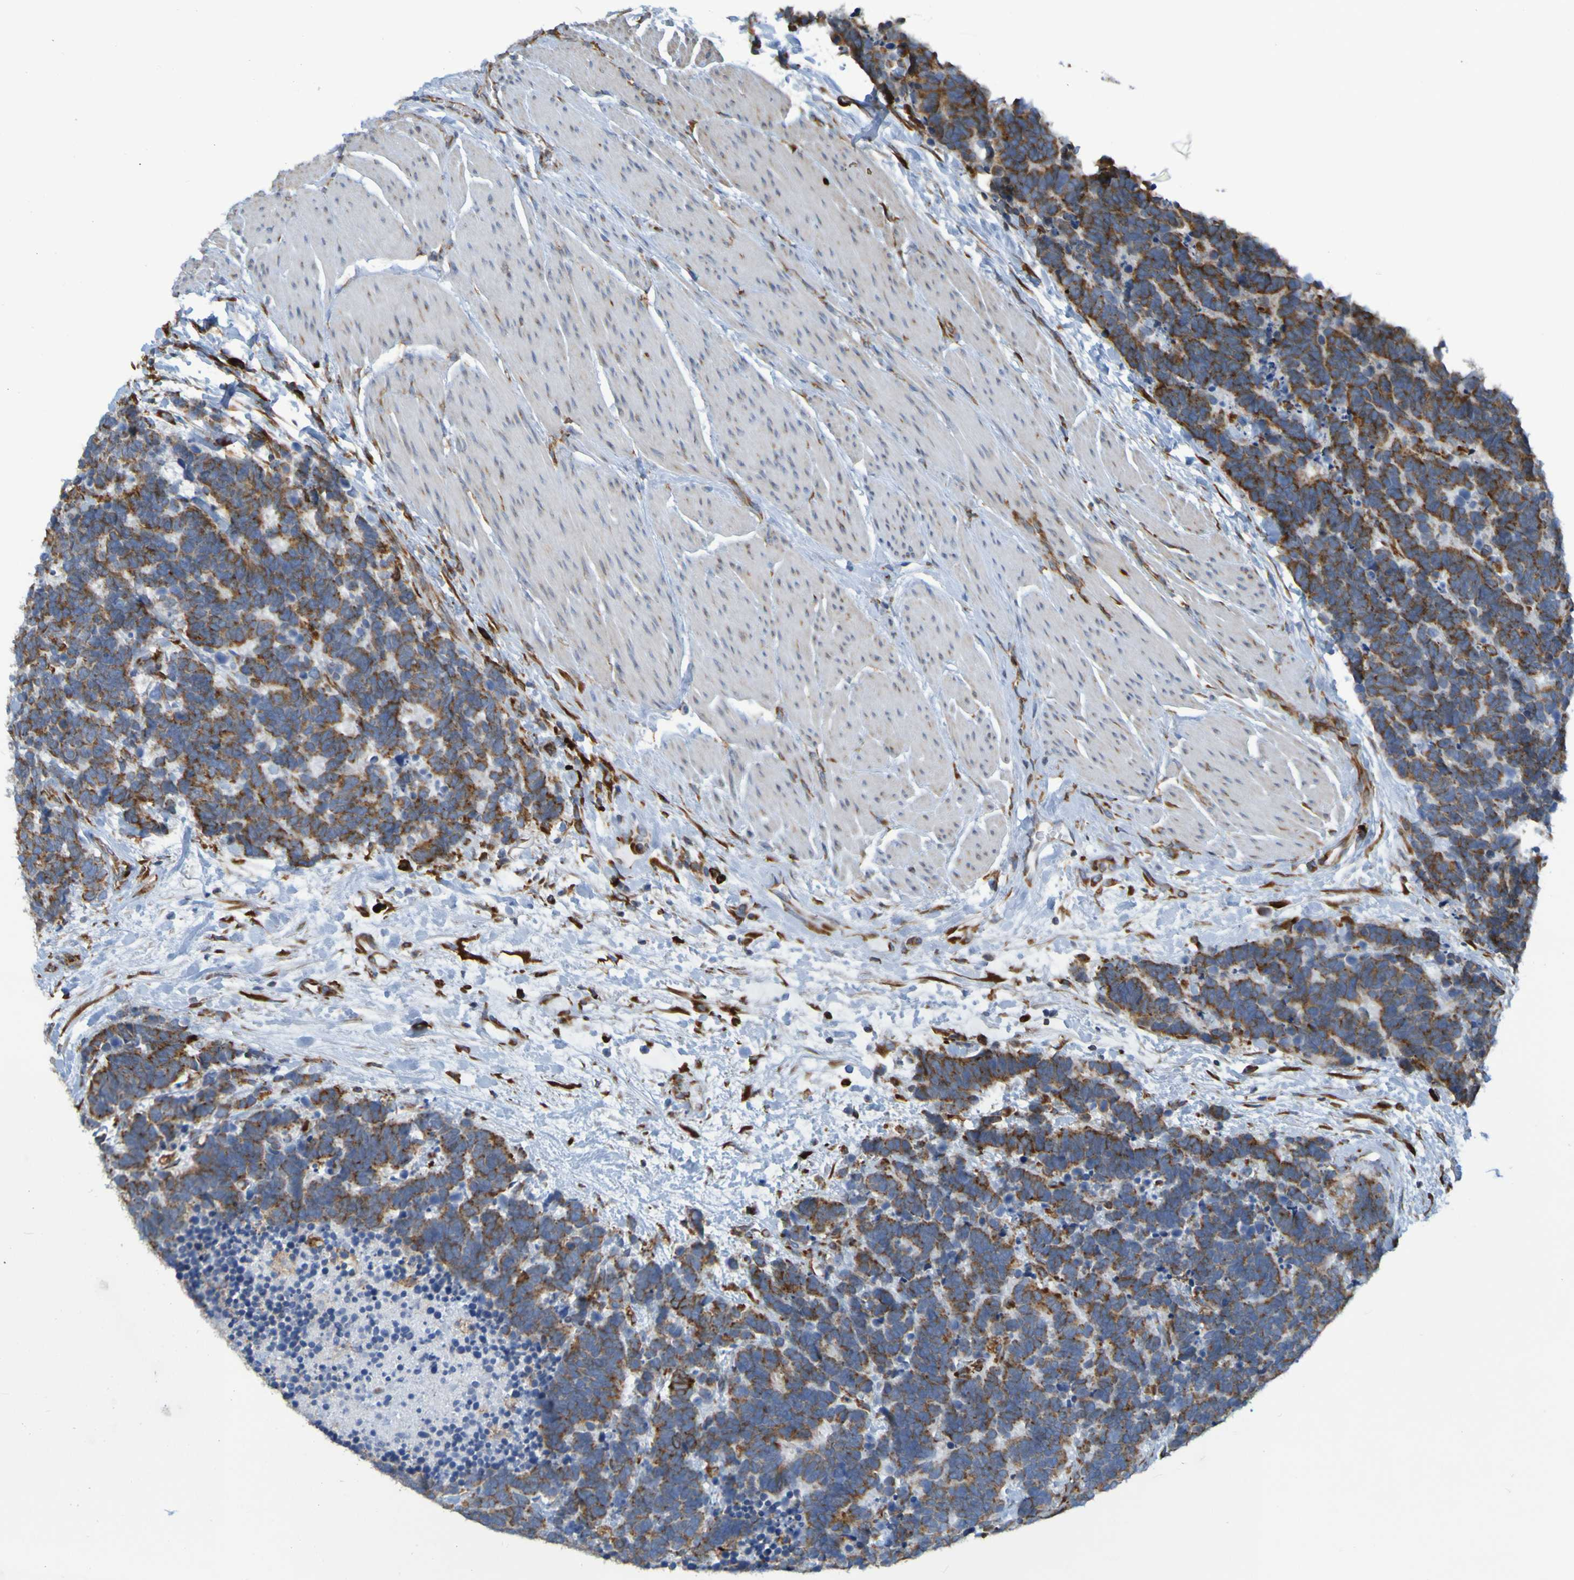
{"staining": {"intensity": "moderate", "quantity": "25%-75%", "location": "cytoplasmic/membranous"}, "tissue": "carcinoid", "cell_type": "Tumor cells", "image_type": "cancer", "snomed": [{"axis": "morphology", "description": "Carcinoma, NOS"}, {"axis": "morphology", "description": "Carcinoid, malignant, NOS"}, {"axis": "topography", "description": "Urinary bladder"}], "caption": "High-magnification brightfield microscopy of malignant carcinoid stained with DAB (3,3'-diaminobenzidine) (brown) and counterstained with hematoxylin (blue). tumor cells exhibit moderate cytoplasmic/membranous positivity is seen in approximately25%-75% of cells.", "gene": "SSR1", "patient": {"sex": "male", "age": 57}}